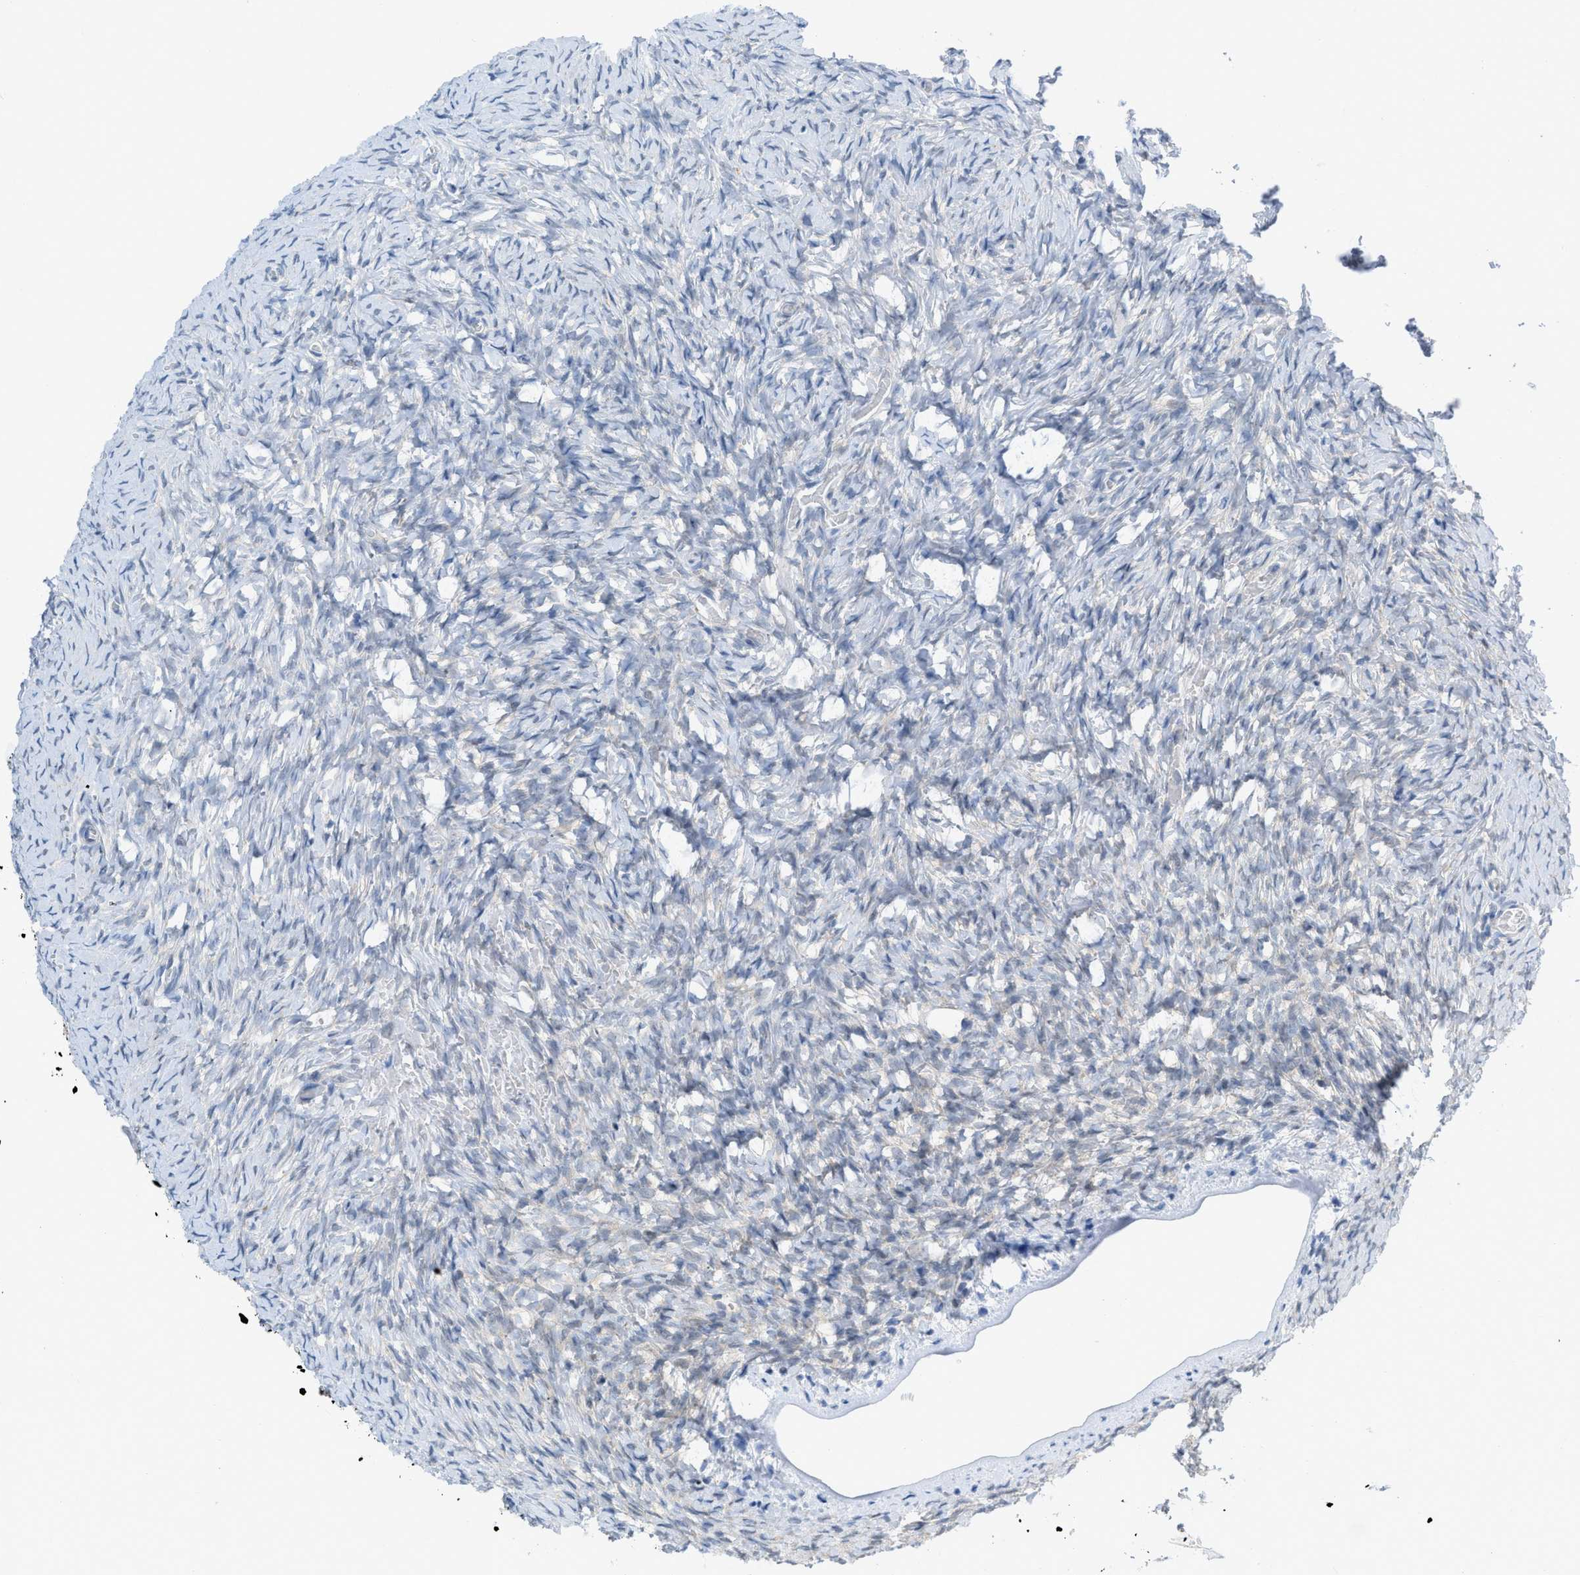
{"staining": {"intensity": "negative", "quantity": "none", "location": "none"}, "tissue": "ovary", "cell_type": "Ovarian stroma cells", "image_type": "normal", "snomed": [{"axis": "morphology", "description": "Normal tissue, NOS"}, {"axis": "topography", "description": "Ovary"}], "caption": "This is a micrograph of immunohistochemistry (IHC) staining of benign ovary, which shows no positivity in ovarian stroma cells.", "gene": "RBBP9", "patient": {"sex": "female", "age": 27}}